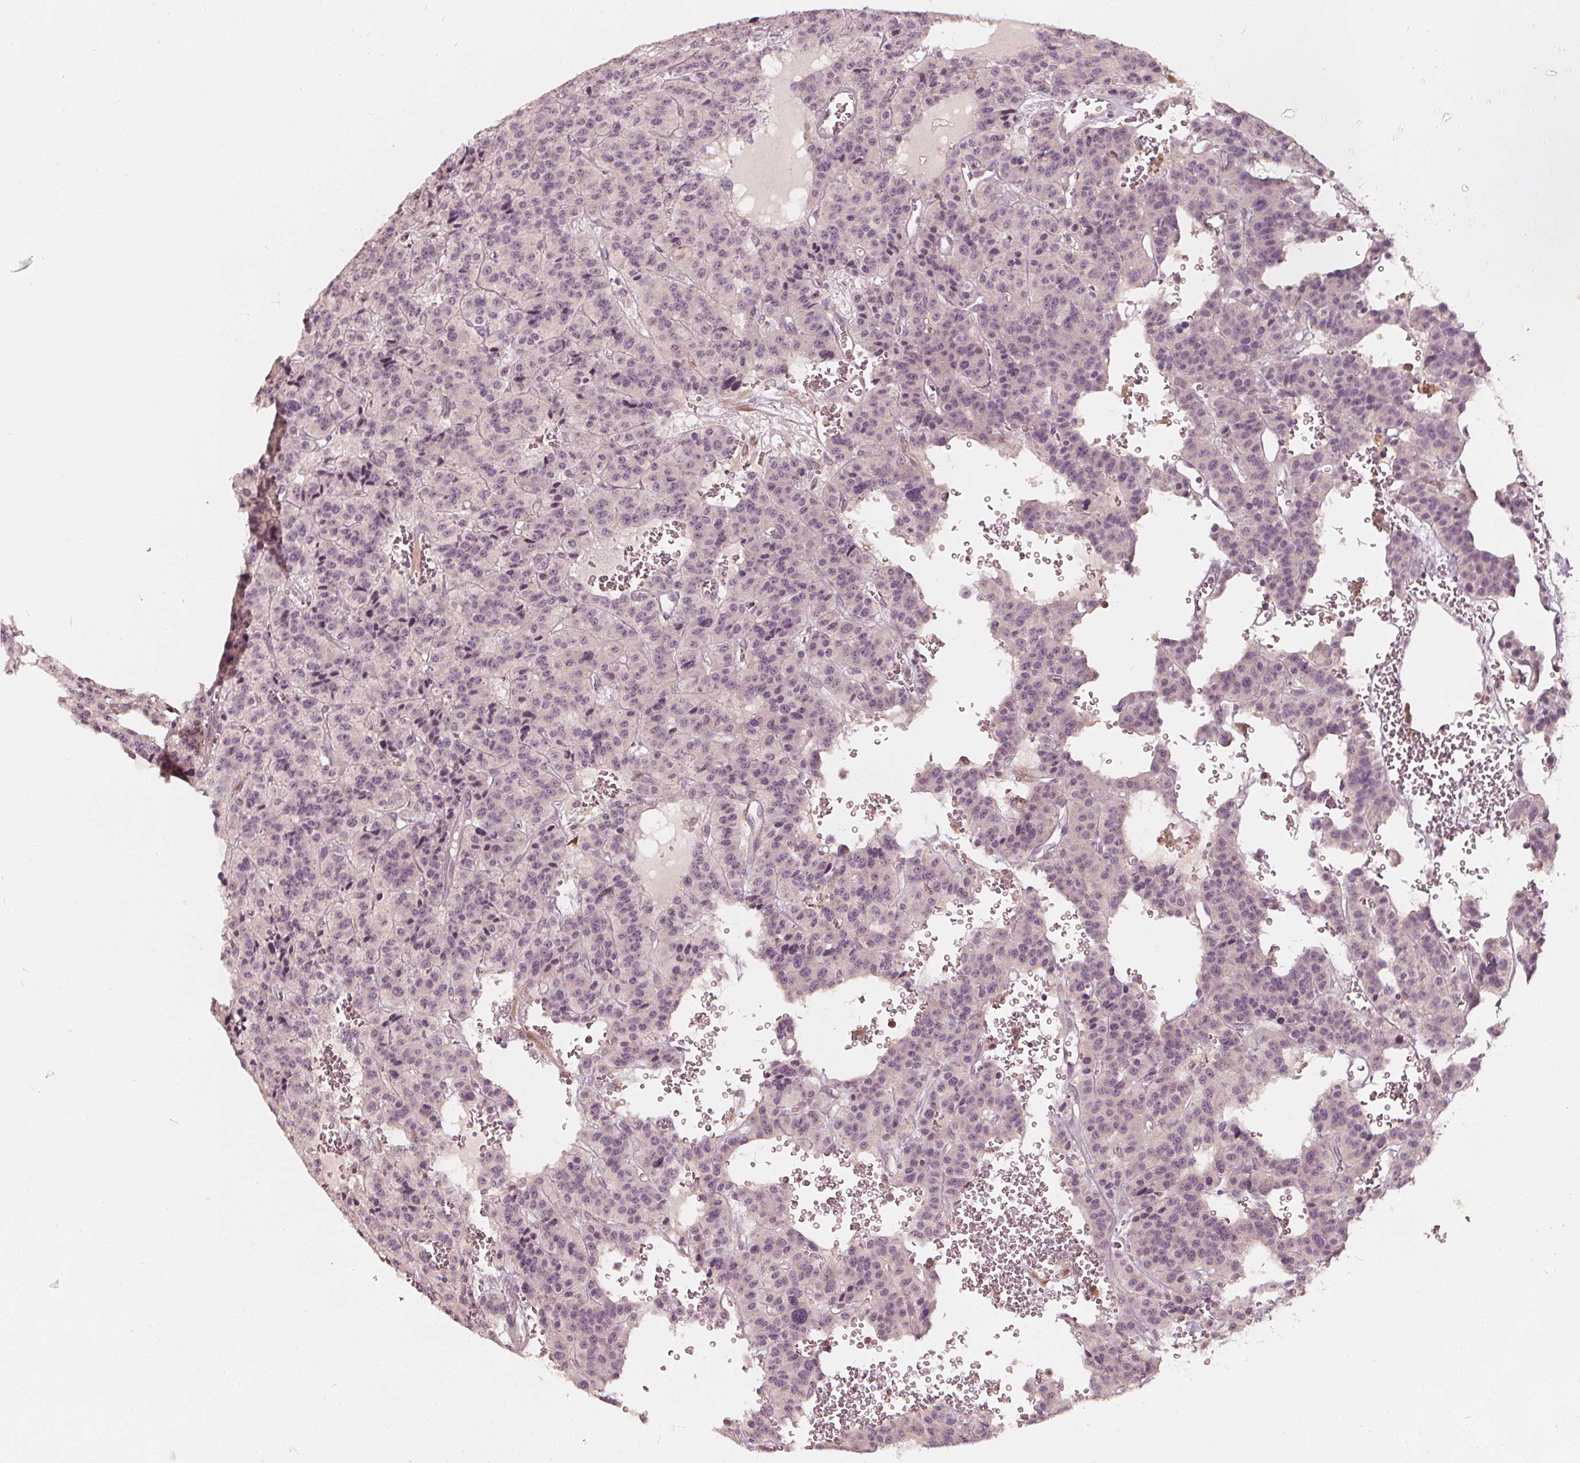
{"staining": {"intensity": "weak", "quantity": "<25%", "location": "nuclear"}, "tissue": "carcinoid", "cell_type": "Tumor cells", "image_type": "cancer", "snomed": [{"axis": "morphology", "description": "Carcinoid, malignant, NOS"}, {"axis": "topography", "description": "Lung"}], "caption": "Human carcinoid (malignant) stained for a protein using immunohistochemistry reveals no expression in tumor cells.", "gene": "NPC1L1", "patient": {"sex": "female", "age": 71}}